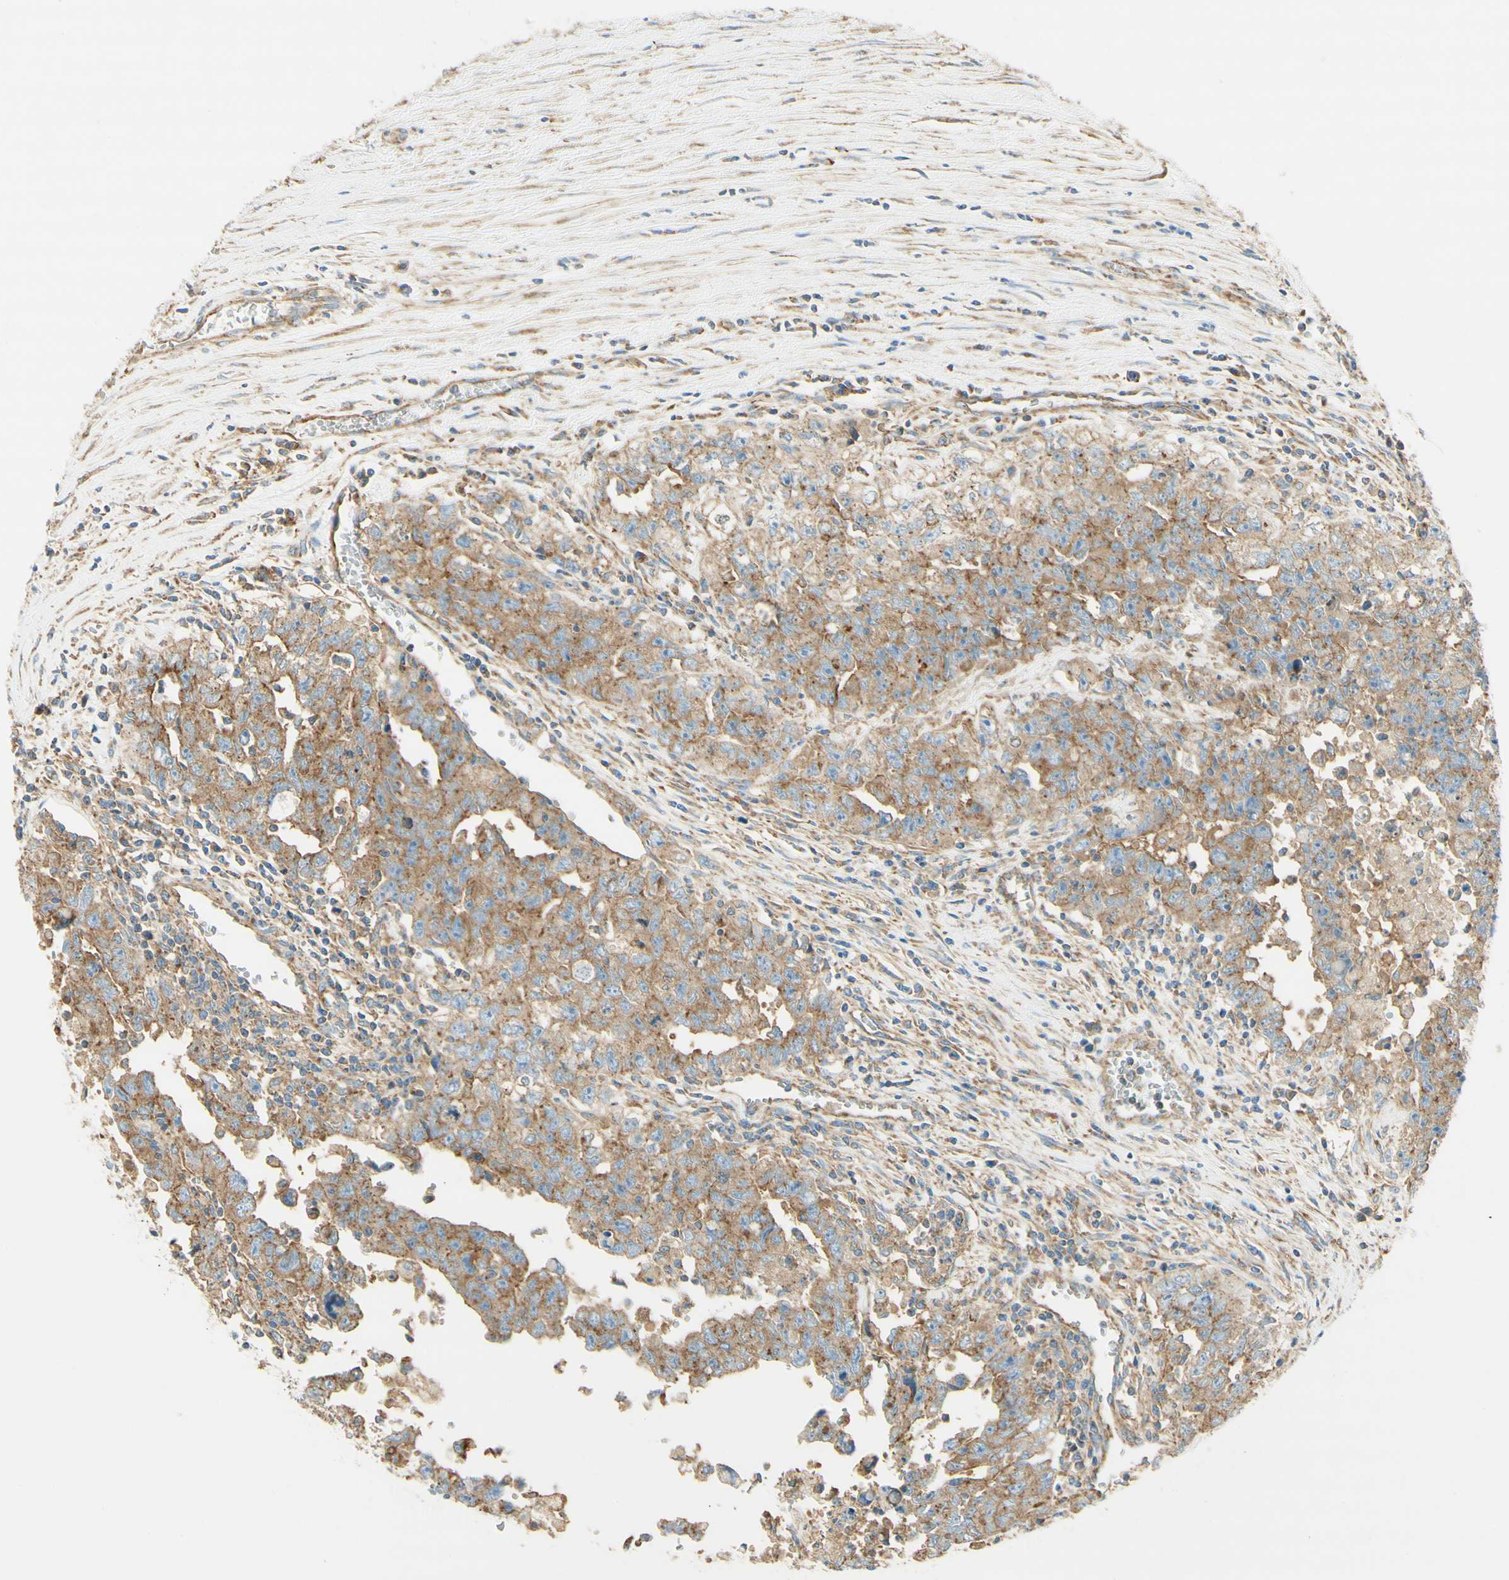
{"staining": {"intensity": "moderate", "quantity": "25%-75%", "location": "cytoplasmic/membranous"}, "tissue": "testis cancer", "cell_type": "Tumor cells", "image_type": "cancer", "snomed": [{"axis": "morphology", "description": "Carcinoma, Embryonal, NOS"}, {"axis": "topography", "description": "Testis"}], "caption": "Moderate cytoplasmic/membranous staining is identified in approximately 25%-75% of tumor cells in testis cancer.", "gene": "CLTC", "patient": {"sex": "male", "age": 28}}